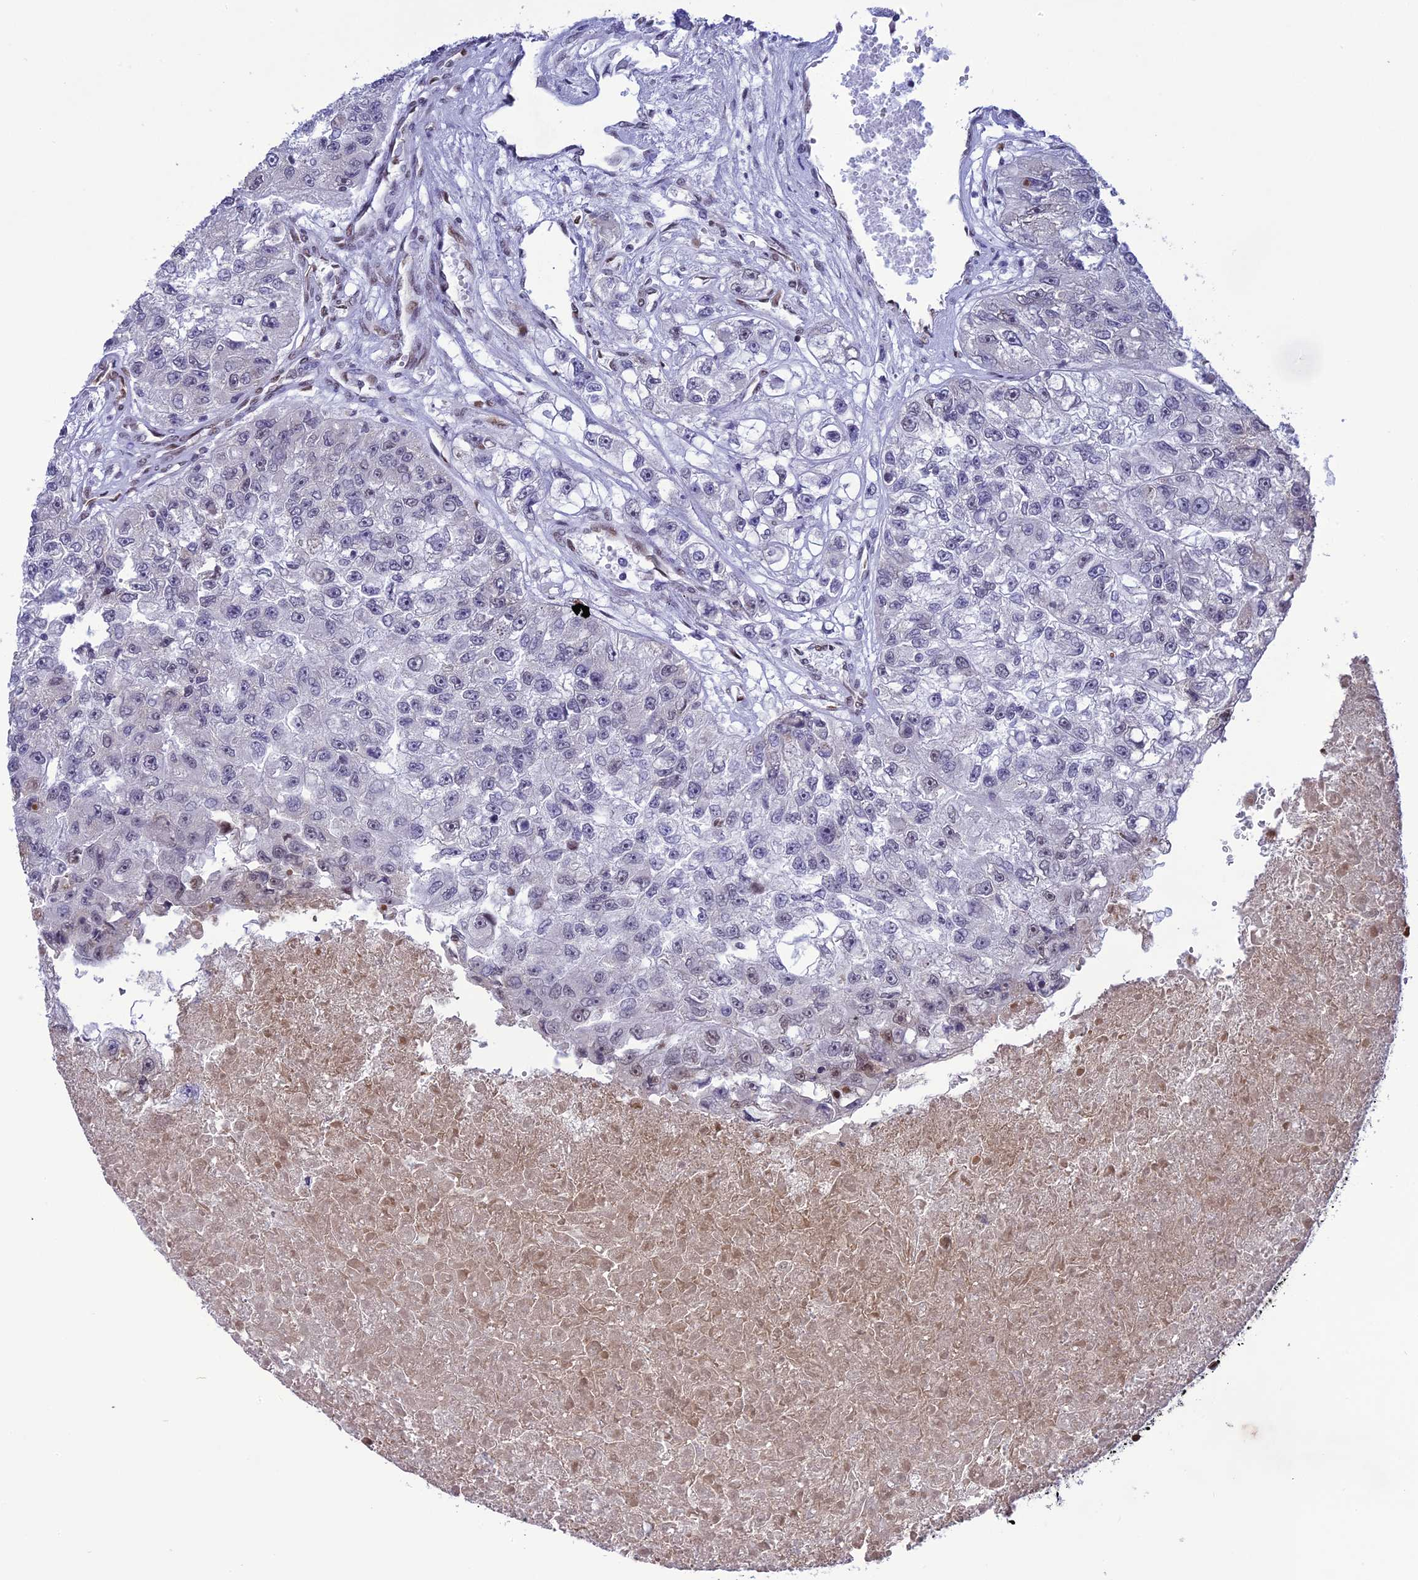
{"staining": {"intensity": "negative", "quantity": "none", "location": "none"}, "tissue": "renal cancer", "cell_type": "Tumor cells", "image_type": "cancer", "snomed": [{"axis": "morphology", "description": "Adenocarcinoma, NOS"}, {"axis": "topography", "description": "Kidney"}], "caption": "Renal cancer (adenocarcinoma) stained for a protein using IHC displays no positivity tumor cells.", "gene": "DDX1", "patient": {"sex": "male", "age": 63}}